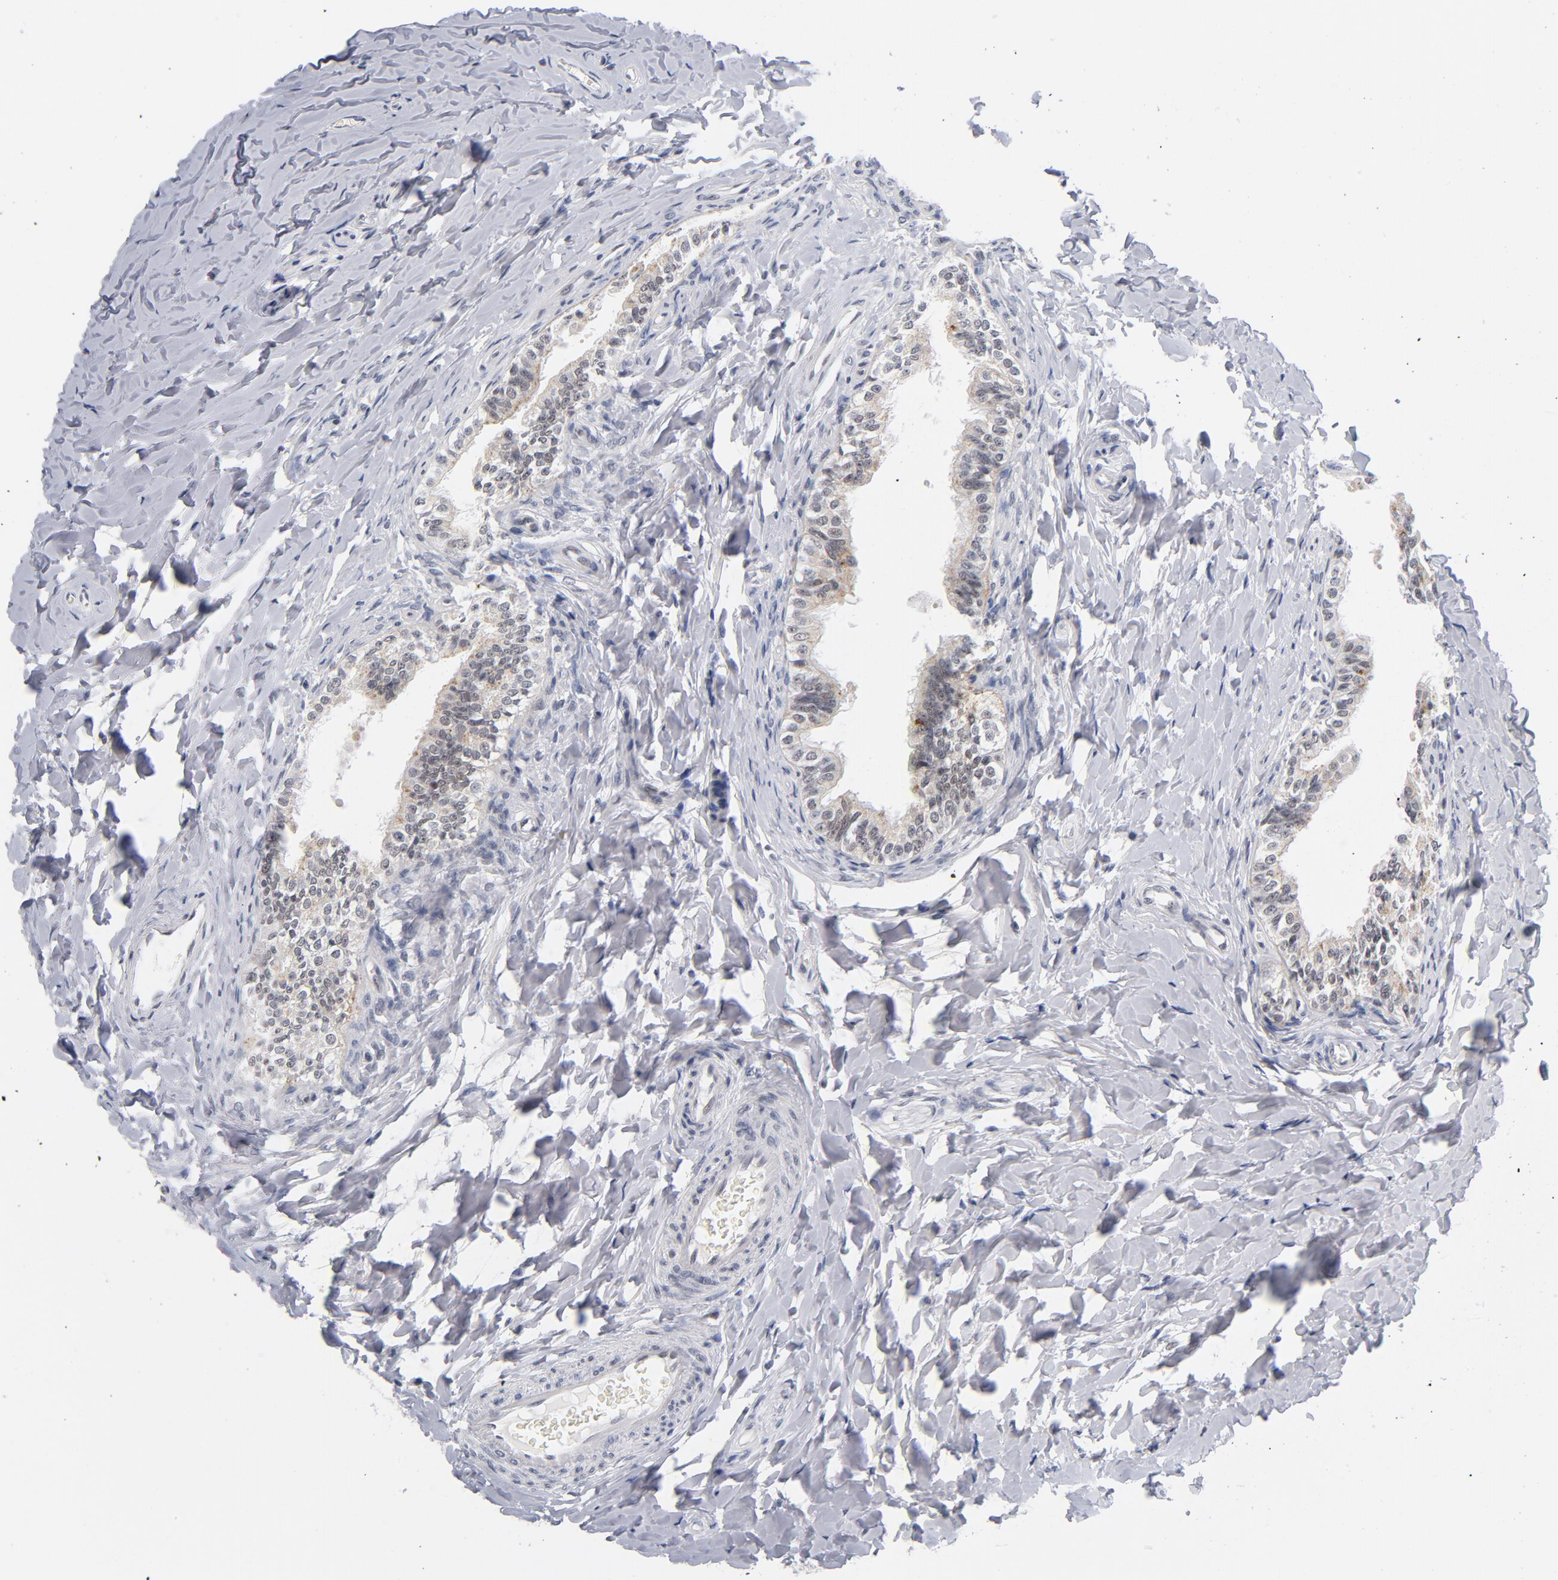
{"staining": {"intensity": "moderate", "quantity": ">75%", "location": "cytoplasmic/membranous,nuclear"}, "tissue": "epididymis", "cell_type": "Glandular cells", "image_type": "normal", "snomed": [{"axis": "morphology", "description": "Normal tissue, NOS"}, {"axis": "topography", "description": "Soft tissue"}, {"axis": "topography", "description": "Epididymis"}], "caption": "Immunohistochemistry (IHC) (DAB) staining of unremarkable epididymis demonstrates moderate cytoplasmic/membranous,nuclear protein positivity in approximately >75% of glandular cells.", "gene": "BAP1", "patient": {"sex": "male", "age": 26}}